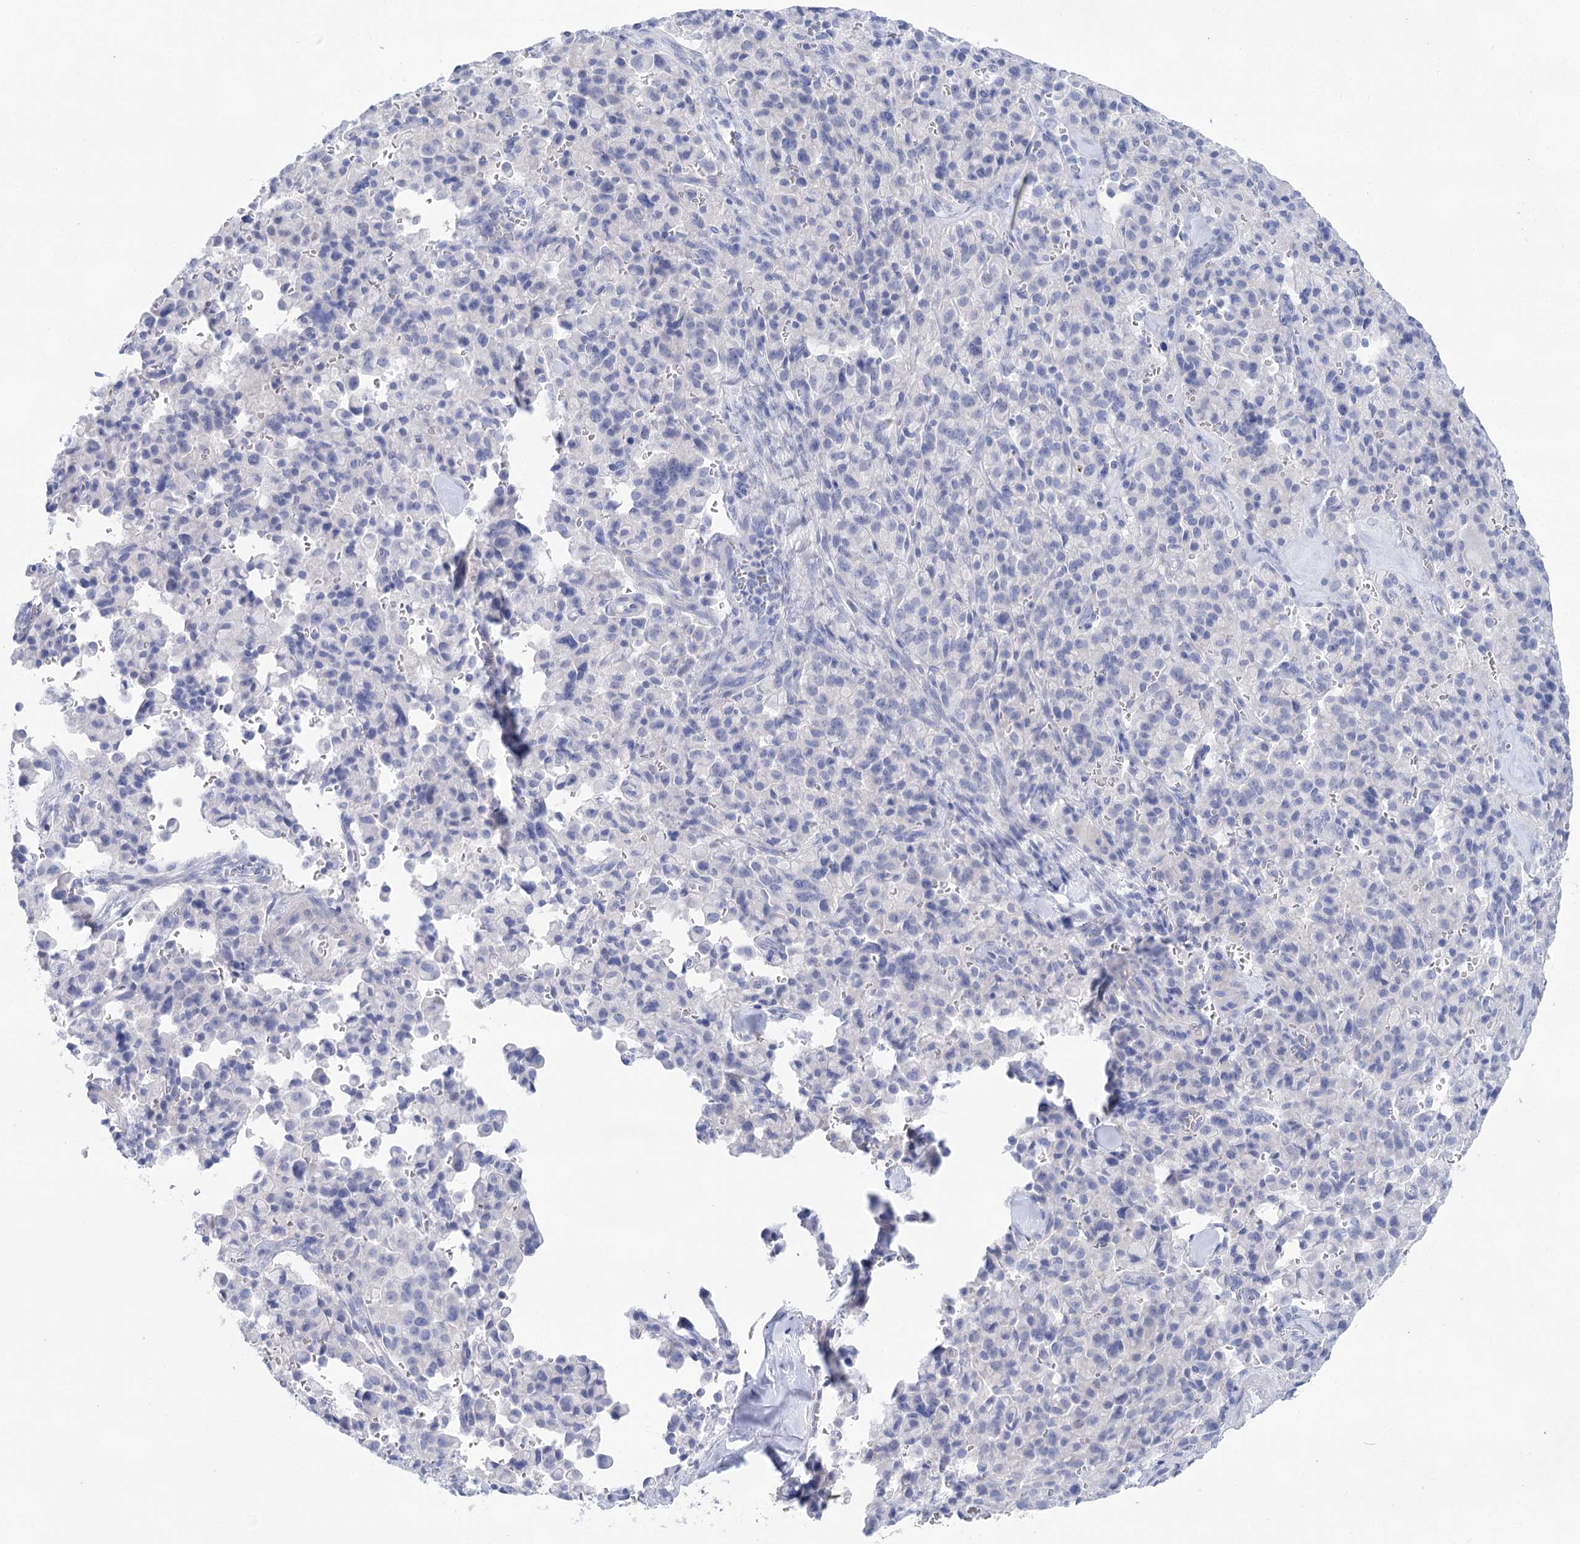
{"staining": {"intensity": "negative", "quantity": "none", "location": "none"}, "tissue": "pancreatic cancer", "cell_type": "Tumor cells", "image_type": "cancer", "snomed": [{"axis": "morphology", "description": "Adenocarcinoma, NOS"}, {"axis": "topography", "description": "Pancreas"}], "caption": "An IHC micrograph of pancreatic adenocarcinoma is shown. There is no staining in tumor cells of pancreatic adenocarcinoma.", "gene": "LALBA", "patient": {"sex": "male", "age": 65}}